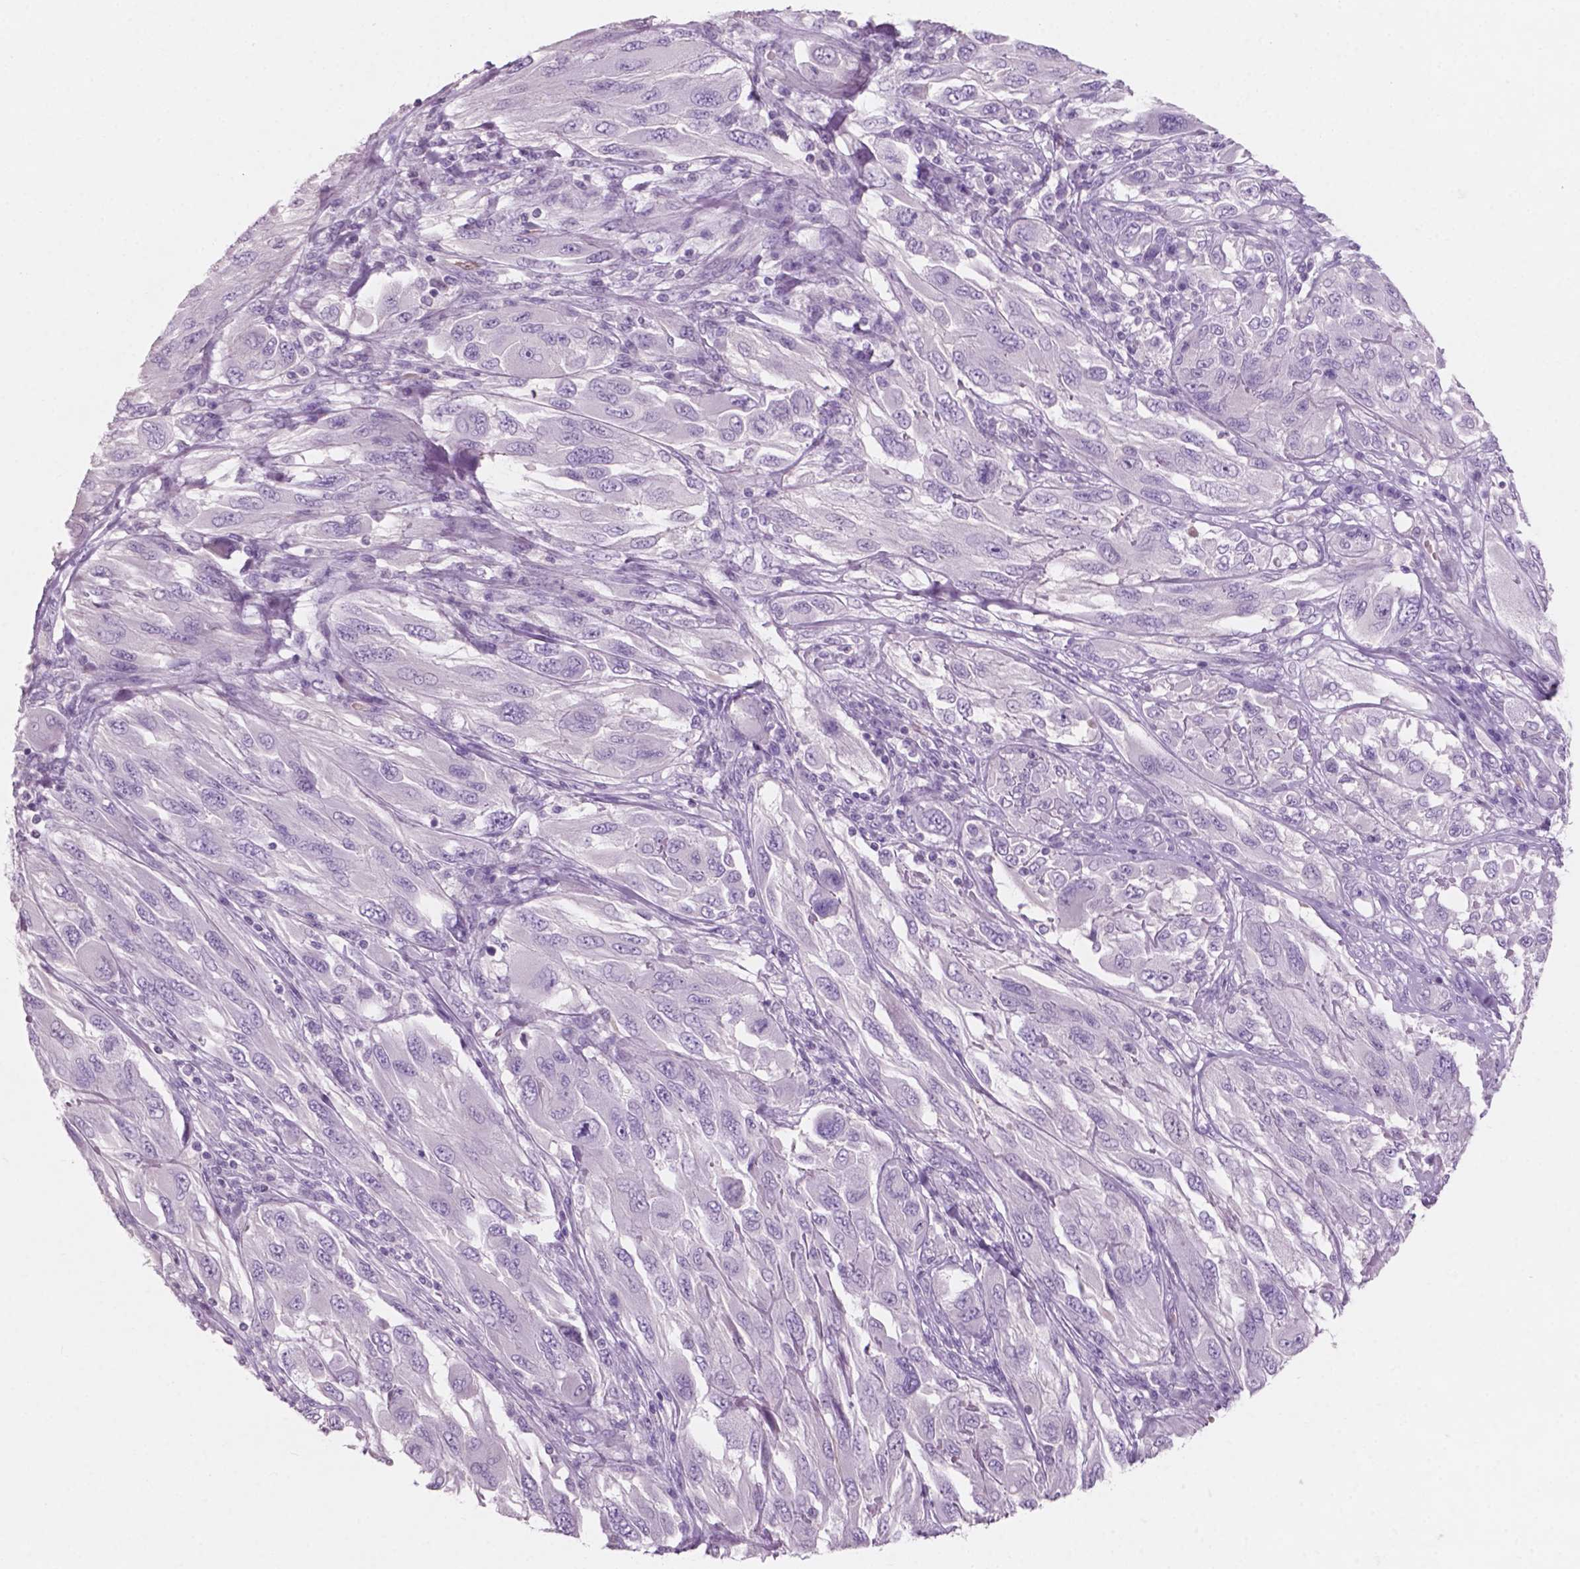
{"staining": {"intensity": "negative", "quantity": "none", "location": "none"}, "tissue": "melanoma", "cell_type": "Tumor cells", "image_type": "cancer", "snomed": [{"axis": "morphology", "description": "Malignant melanoma, NOS"}, {"axis": "topography", "description": "Skin"}], "caption": "Immunohistochemistry (IHC) micrograph of melanoma stained for a protein (brown), which exhibits no expression in tumor cells.", "gene": "AWAT1", "patient": {"sex": "female", "age": 91}}